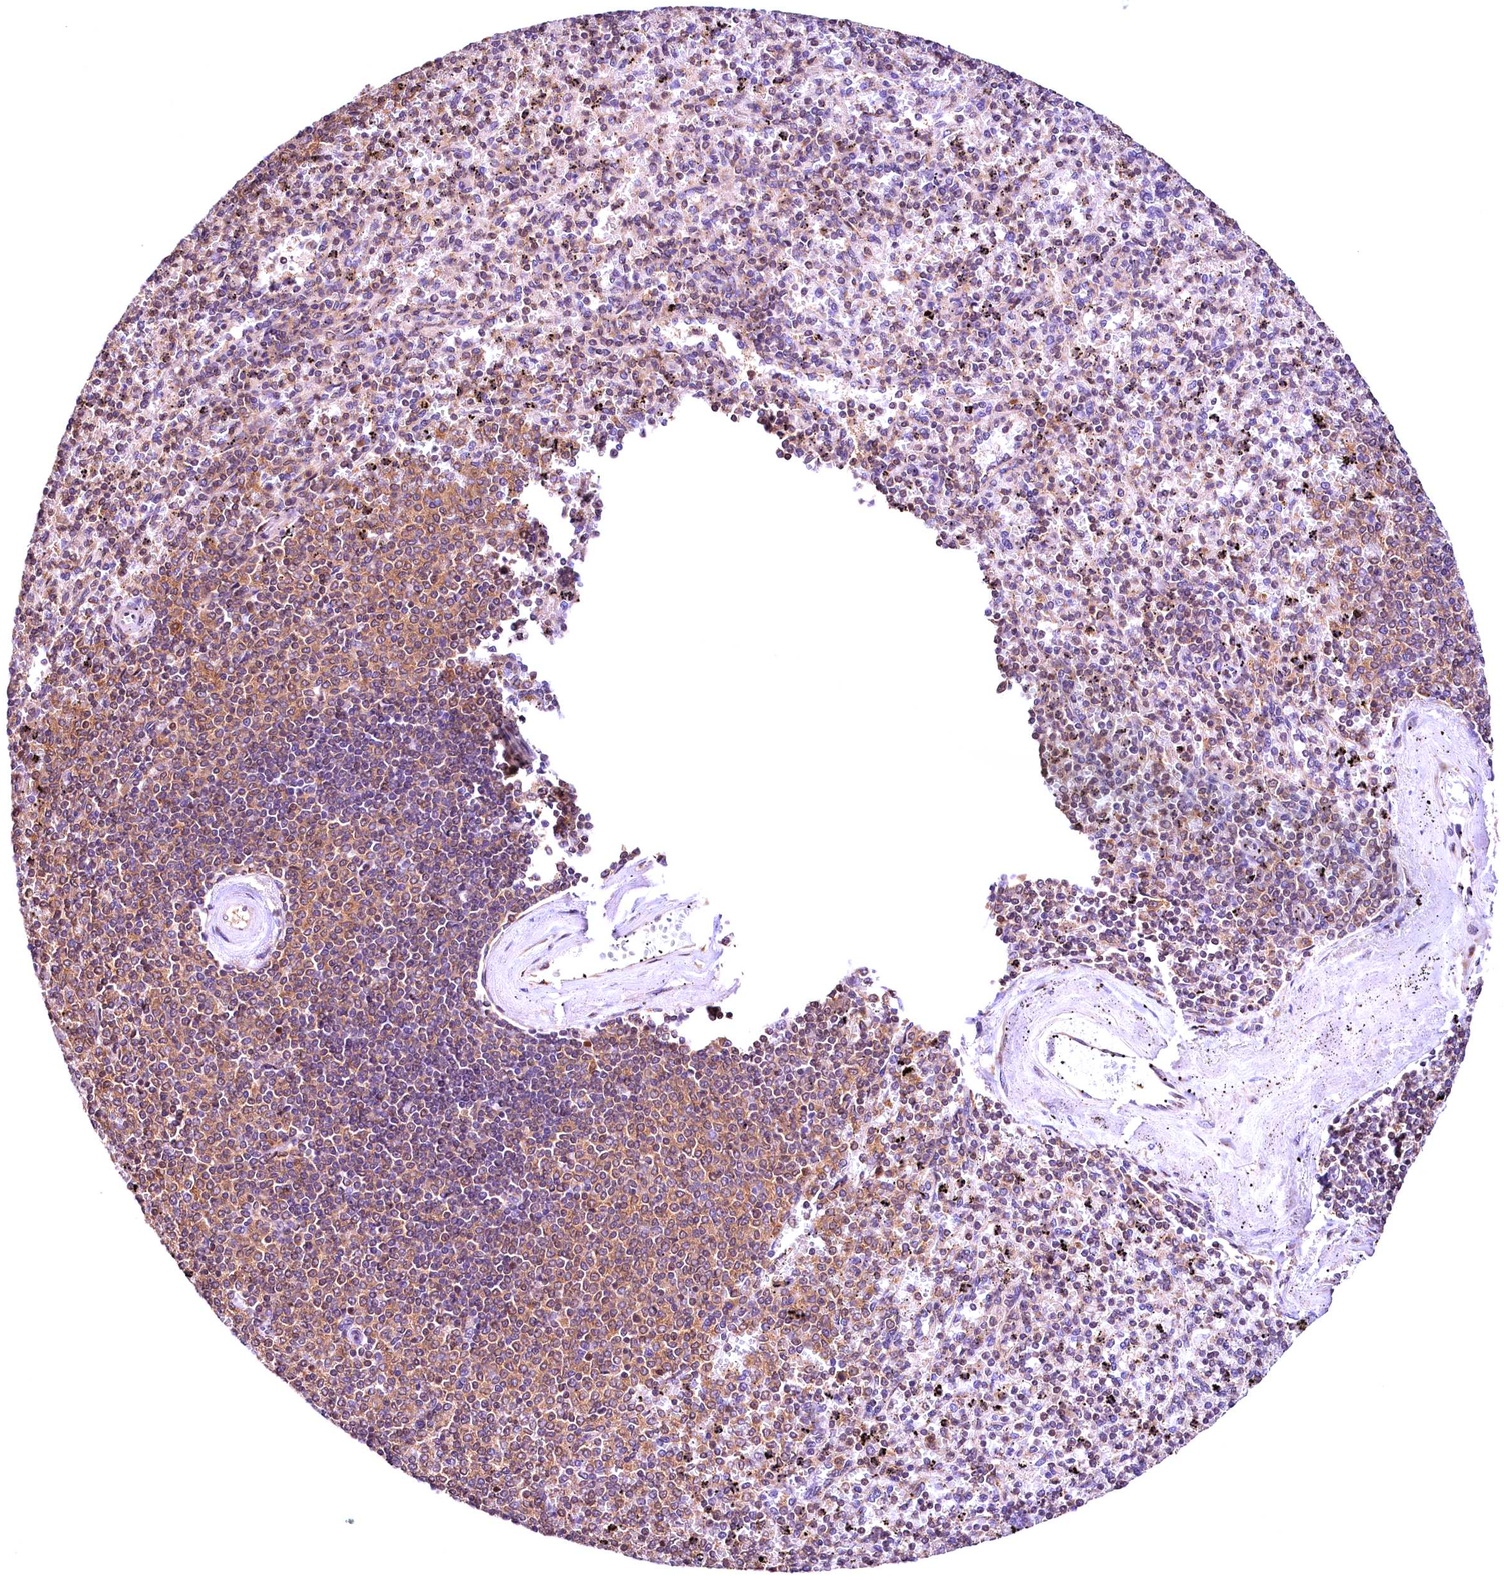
{"staining": {"intensity": "moderate", "quantity": "25%-75%", "location": "cytoplasmic/membranous,nuclear"}, "tissue": "spleen", "cell_type": "Cells in red pulp", "image_type": "normal", "snomed": [{"axis": "morphology", "description": "Normal tissue, NOS"}, {"axis": "topography", "description": "Spleen"}], "caption": "Normal spleen reveals moderate cytoplasmic/membranous,nuclear staining in about 25%-75% of cells in red pulp, visualized by immunohistochemistry.", "gene": "CHORDC1", "patient": {"sex": "male", "age": 82}}